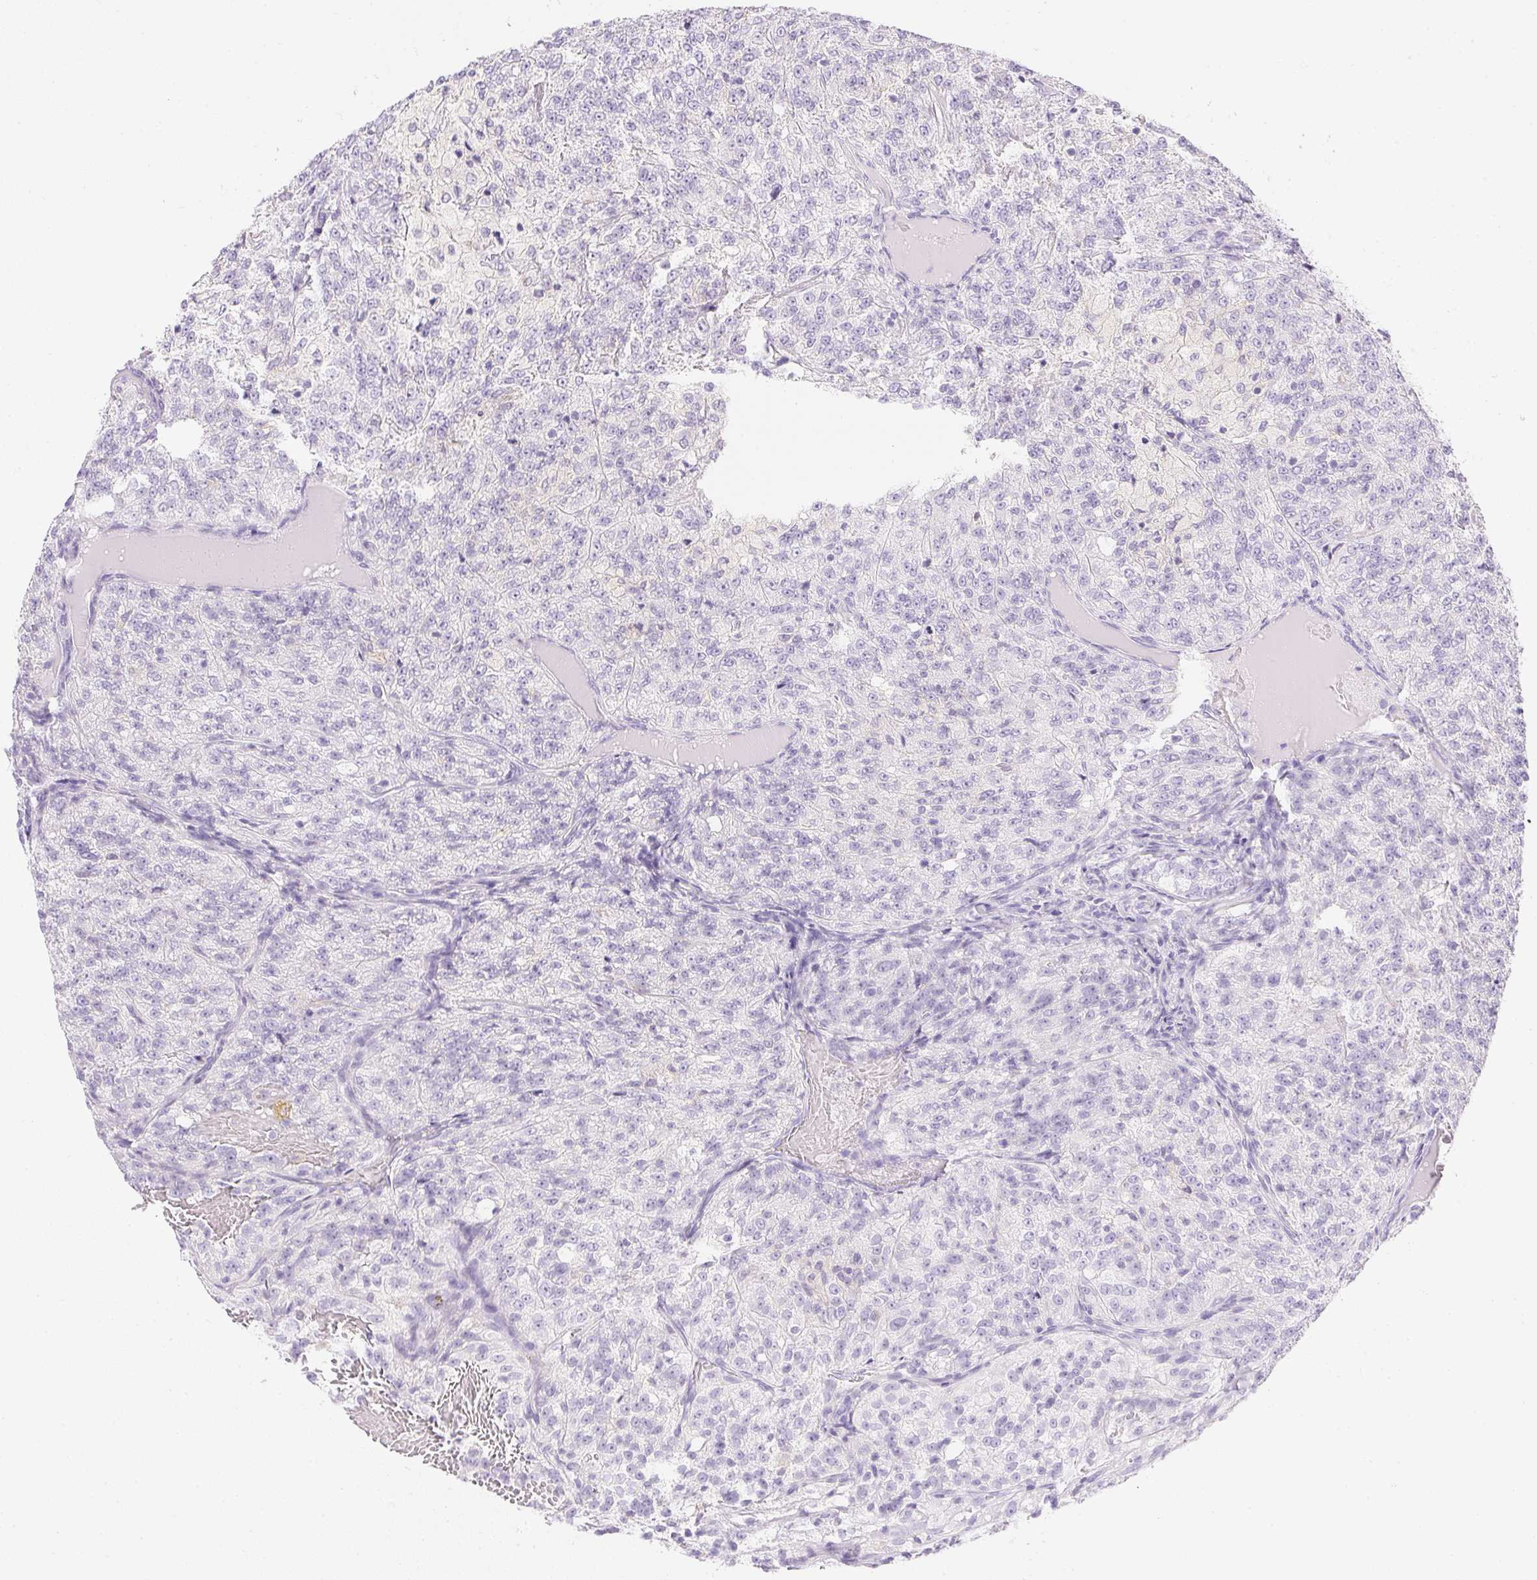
{"staining": {"intensity": "negative", "quantity": "none", "location": "none"}, "tissue": "renal cancer", "cell_type": "Tumor cells", "image_type": "cancer", "snomed": [{"axis": "morphology", "description": "Adenocarcinoma, NOS"}, {"axis": "topography", "description": "Kidney"}], "caption": "Renal adenocarcinoma stained for a protein using immunohistochemistry (IHC) displays no expression tumor cells.", "gene": "ATP6V1G3", "patient": {"sex": "female", "age": 63}}